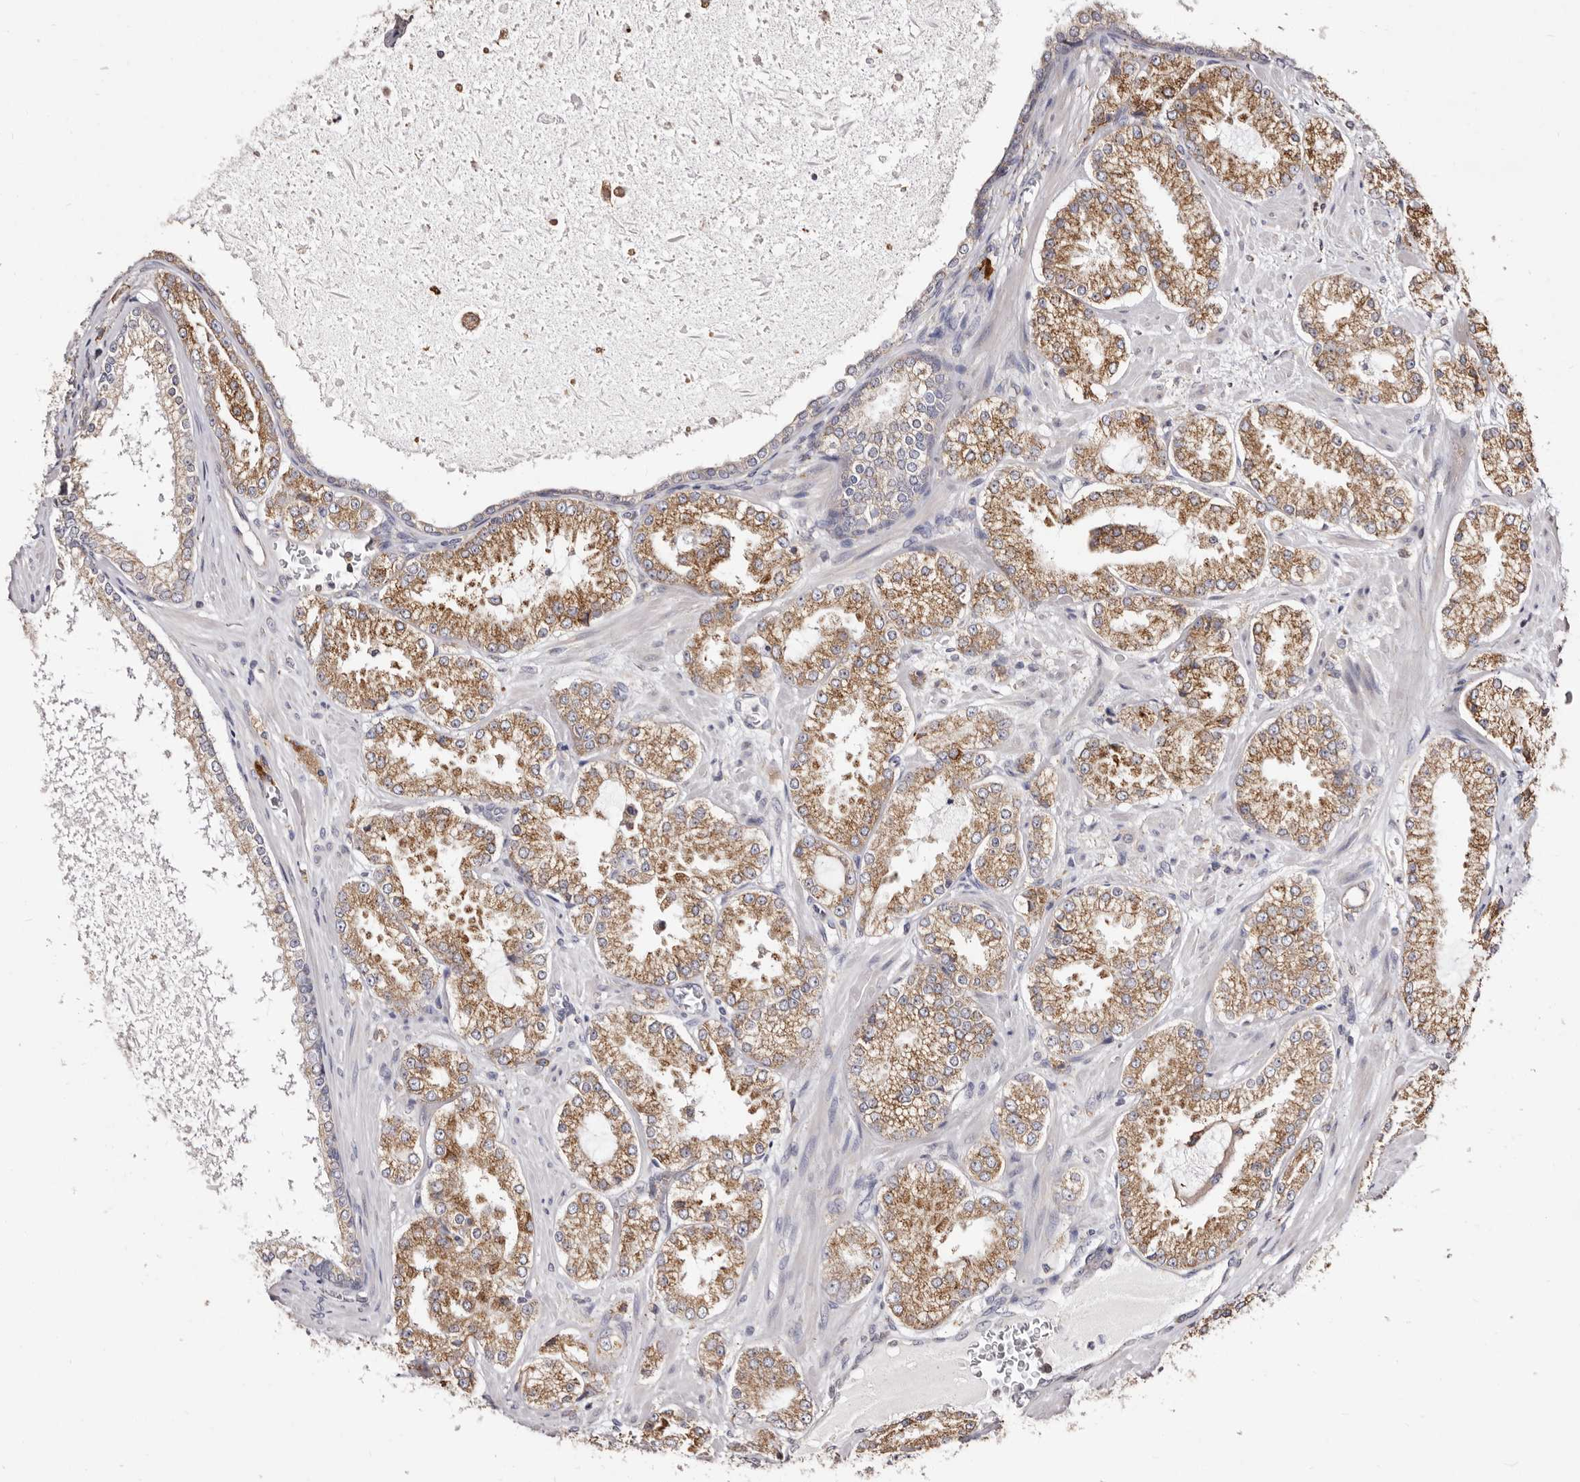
{"staining": {"intensity": "moderate", "quantity": ">75%", "location": "cytoplasmic/membranous"}, "tissue": "prostate cancer", "cell_type": "Tumor cells", "image_type": "cancer", "snomed": [{"axis": "morphology", "description": "Adenocarcinoma, High grade"}, {"axis": "topography", "description": "Prostate"}], "caption": "Protein staining of prostate cancer tissue reveals moderate cytoplasmic/membranous expression in approximately >75% of tumor cells. The protein of interest is shown in brown color, while the nuclei are stained blue.", "gene": "ACBD6", "patient": {"sex": "male", "age": 73}}